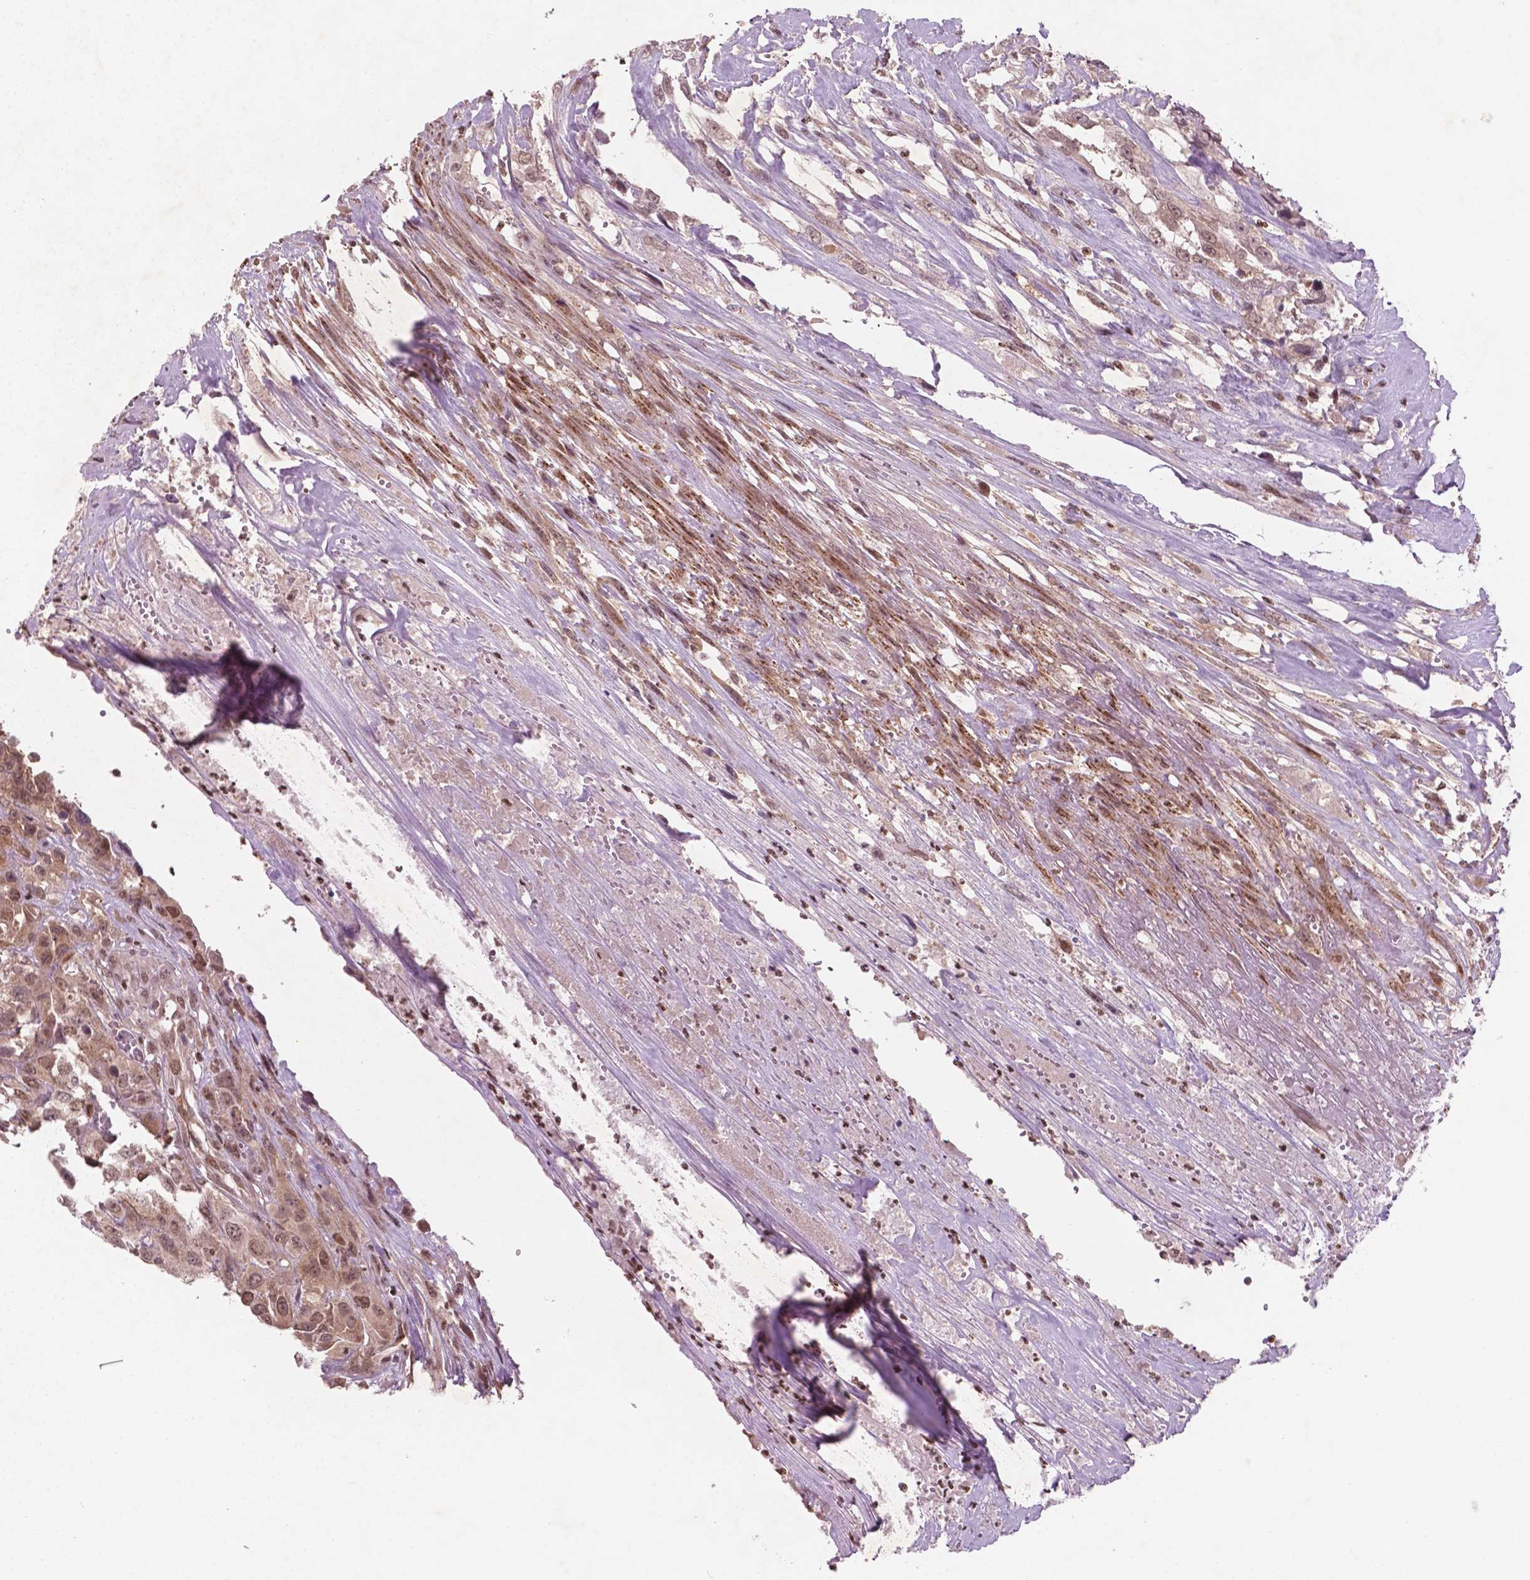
{"staining": {"intensity": "moderate", "quantity": ">75%", "location": "cytoplasmic/membranous,nuclear"}, "tissue": "urothelial cancer", "cell_type": "Tumor cells", "image_type": "cancer", "snomed": [{"axis": "morphology", "description": "Urothelial carcinoma, High grade"}, {"axis": "topography", "description": "Urinary bladder"}], "caption": "DAB immunohistochemical staining of high-grade urothelial carcinoma reveals moderate cytoplasmic/membranous and nuclear protein positivity in about >75% of tumor cells.", "gene": "NFAT5", "patient": {"sex": "male", "age": 67}}